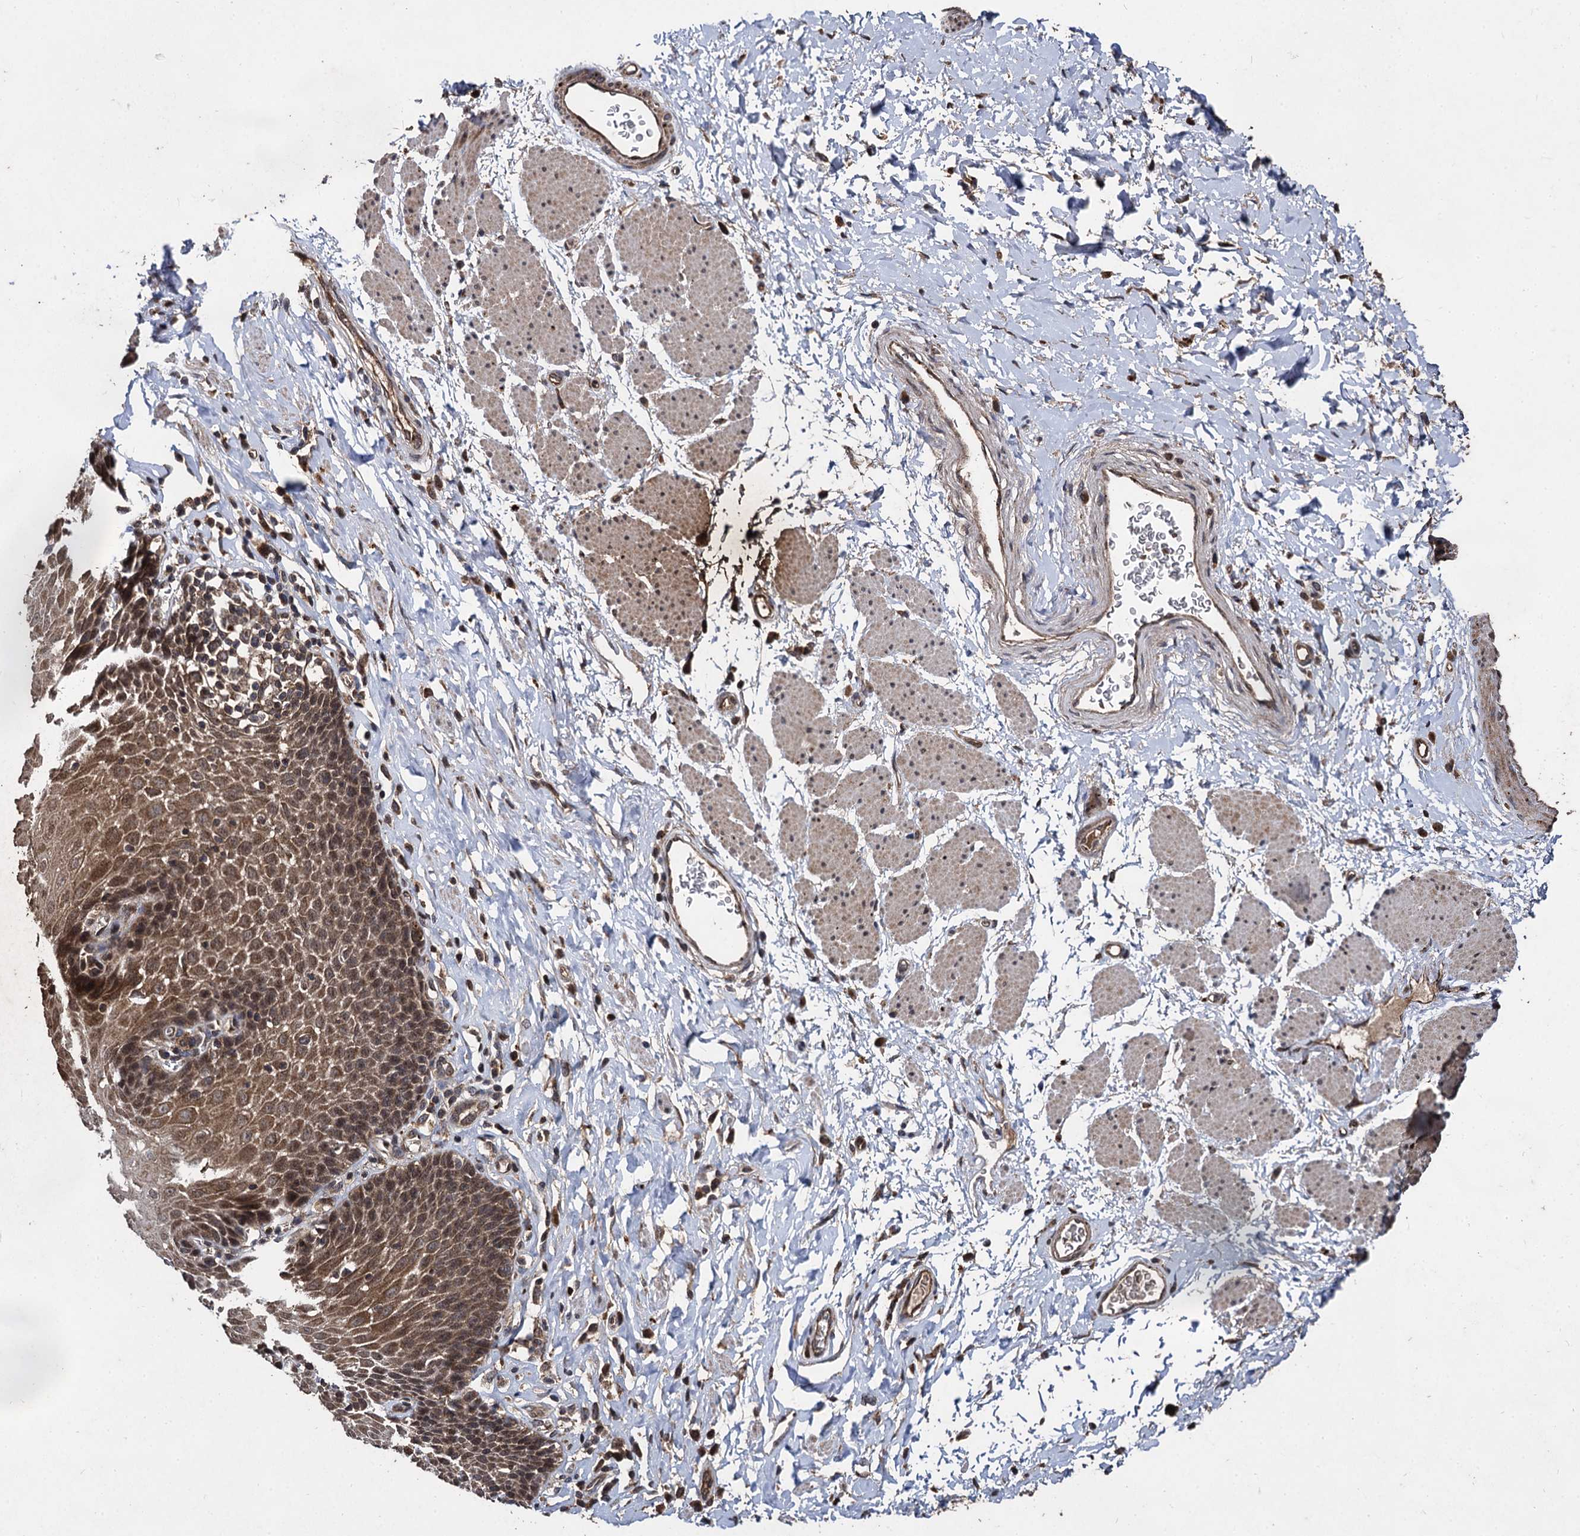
{"staining": {"intensity": "moderate", "quantity": ">75%", "location": "cytoplasmic/membranous,nuclear"}, "tissue": "esophagus", "cell_type": "Squamous epithelial cells", "image_type": "normal", "snomed": [{"axis": "morphology", "description": "Normal tissue, NOS"}, {"axis": "topography", "description": "Esophagus"}], "caption": "Approximately >75% of squamous epithelial cells in benign esophagus show moderate cytoplasmic/membranous,nuclear protein expression as visualized by brown immunohistochemical staining.", "gene": "BCL2L2", "patient": {"sex": "female", "age": 61}}